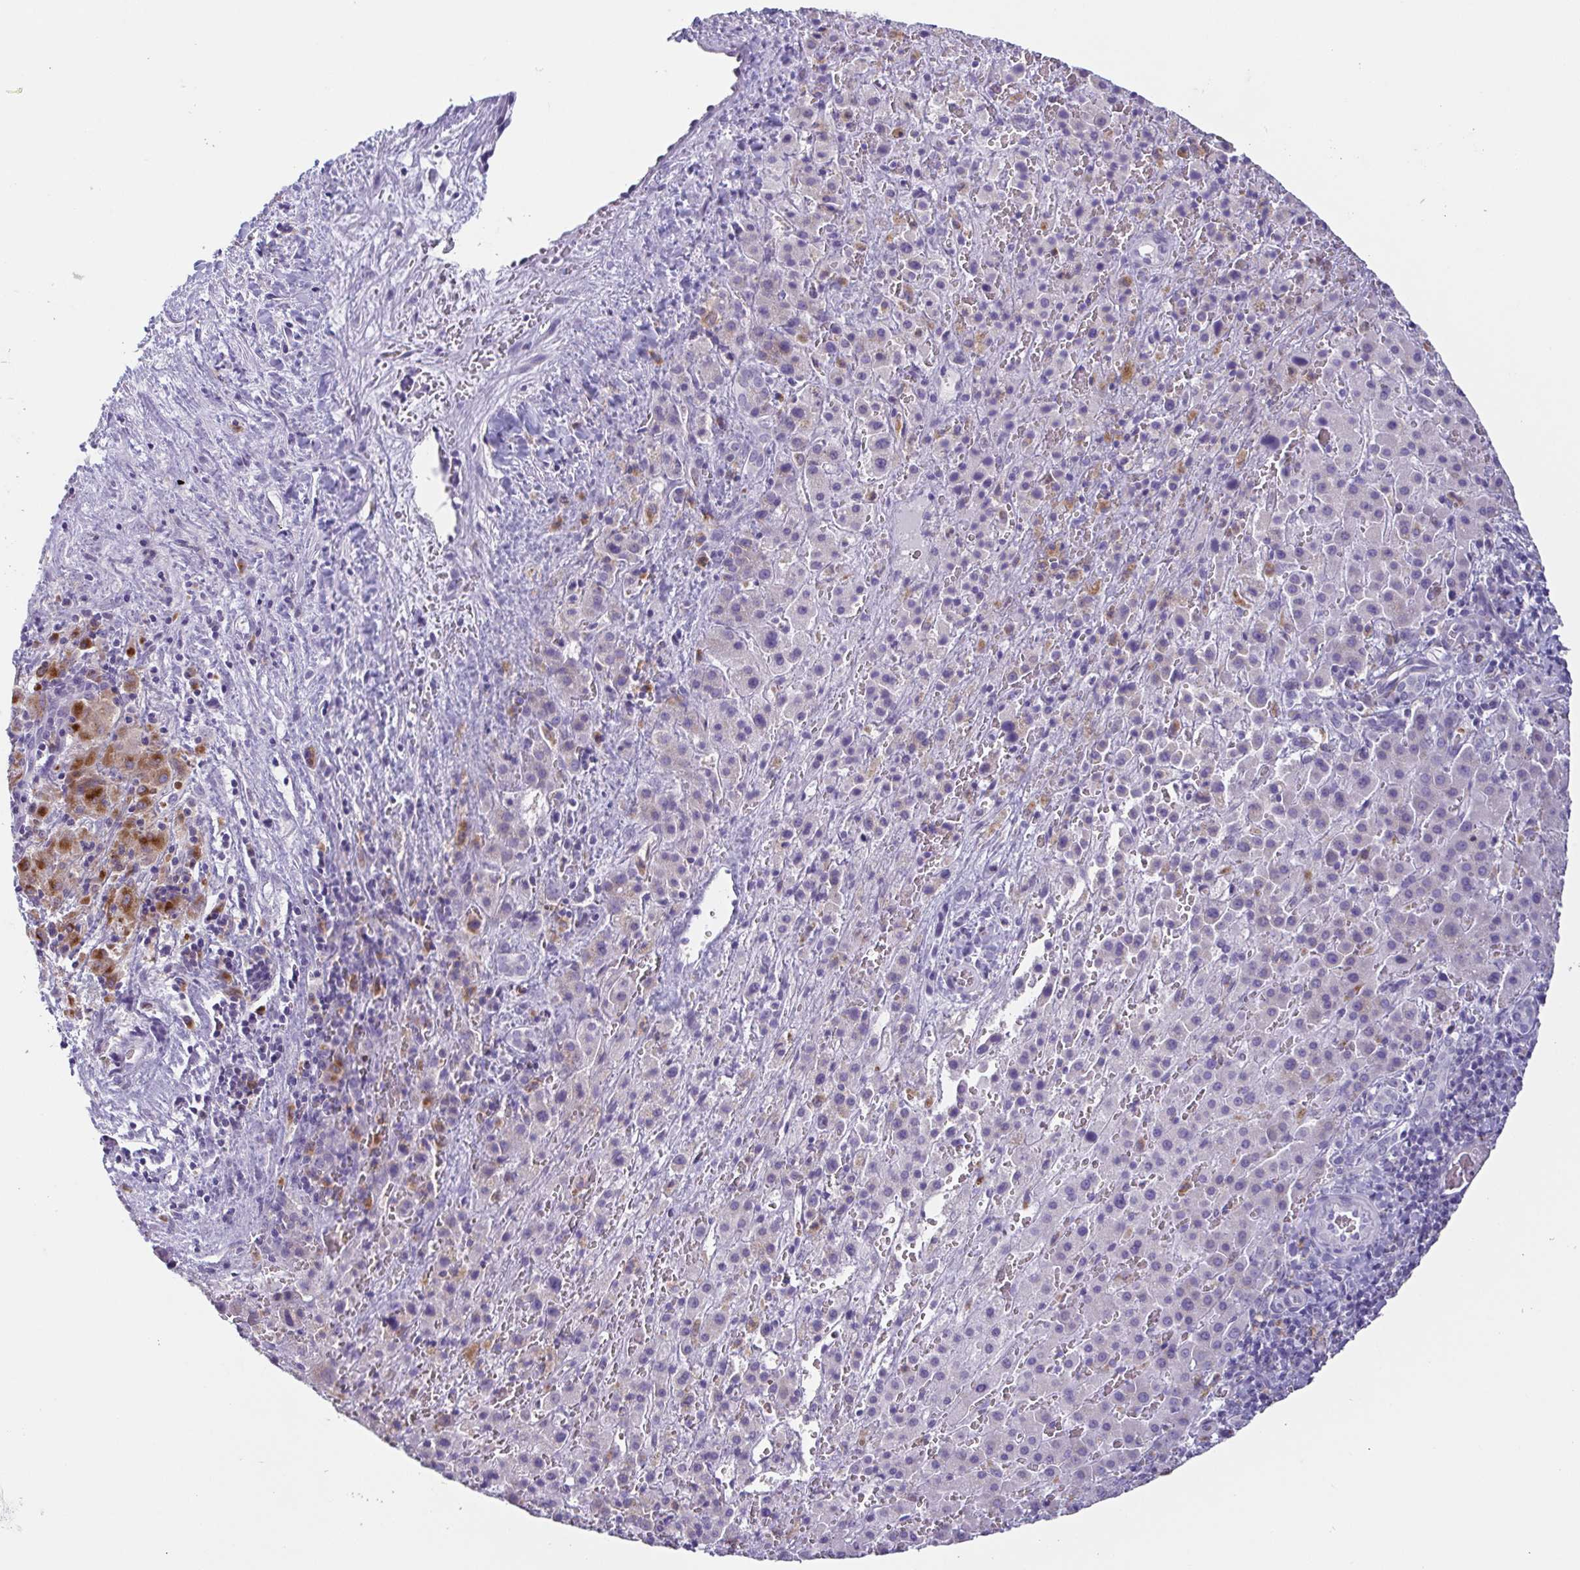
{"staining": {"intensity": "negative", "quantity": "none", "location": "none"}, "tissue": "liver cancer", "cell_type": "Tumor cells", "image_type": "cancer", "snomed": [{"axis": "morphology", "description": "Carcinoma, Hepatocellular, NOS"}, {"axis": "topography", "description": "Liver"}], "caption": "This is an immunohistochemistry (IHC) histopathology image of hepatocellular carcinoma (liver). There is no positivity in tumor cells.", "gene": "ATP6V1G2", "patient": {"sex": "male", "age": 27}}